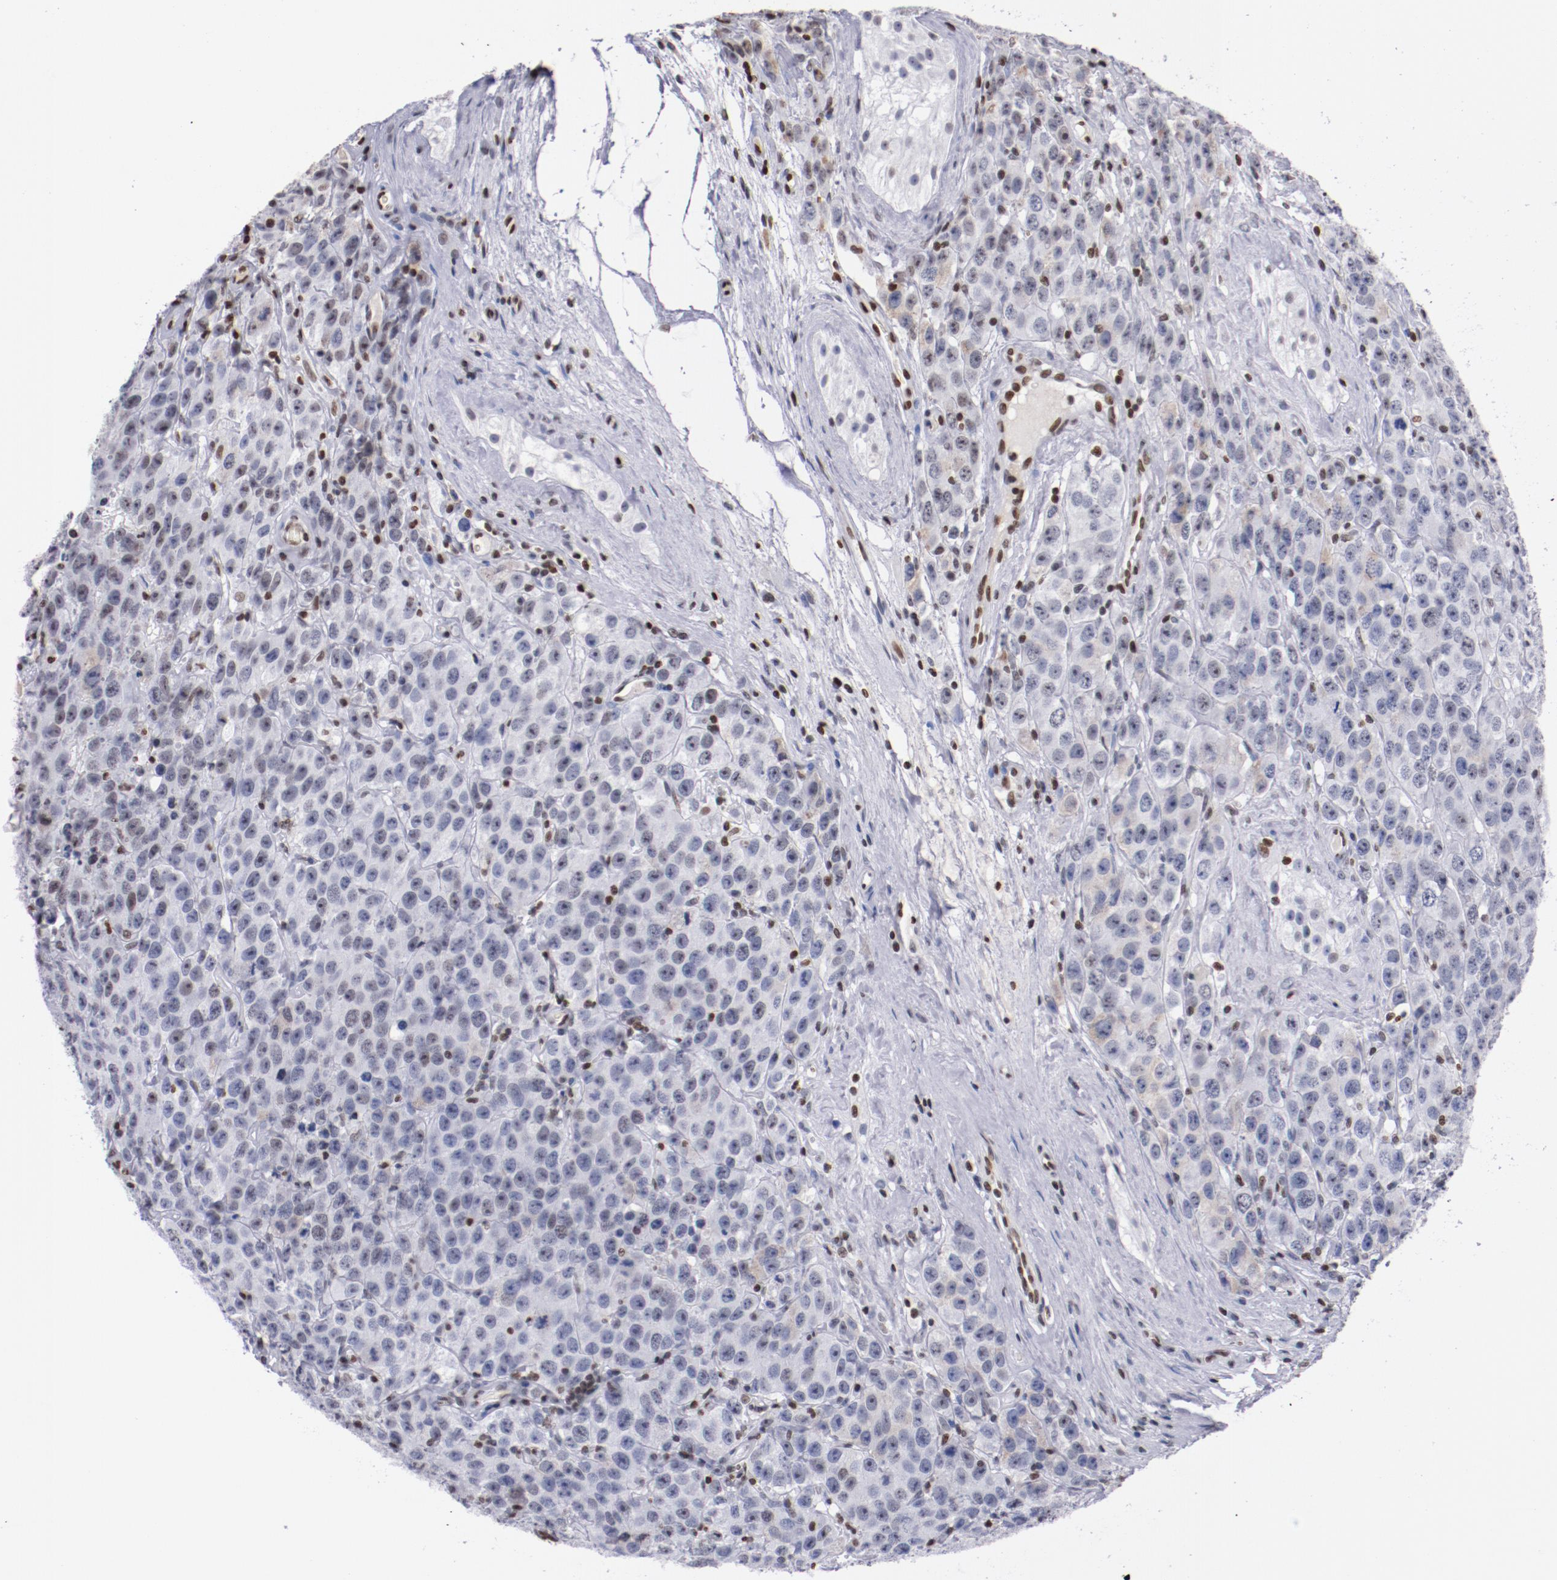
{"staining": {"intensity": "negative", "quantity": "none", "location": "none"}, "tissue": "testis cancer", "cell_type": "Tumor cells", "image_type": "cancer", "snomed": [{"axis": "morphology", "description": "Seminoma, NOS"}, {"axis": "topography", "description": "Testis"}], "caption": "Testis seminoma was stained to show a protein in brown. There is no significant expression in tumor cells. (Immunohistochemistry, brightfield microscopy, high magnification).", "gene": "IFI16", "patient": {"sex": "male", "age": 52}}